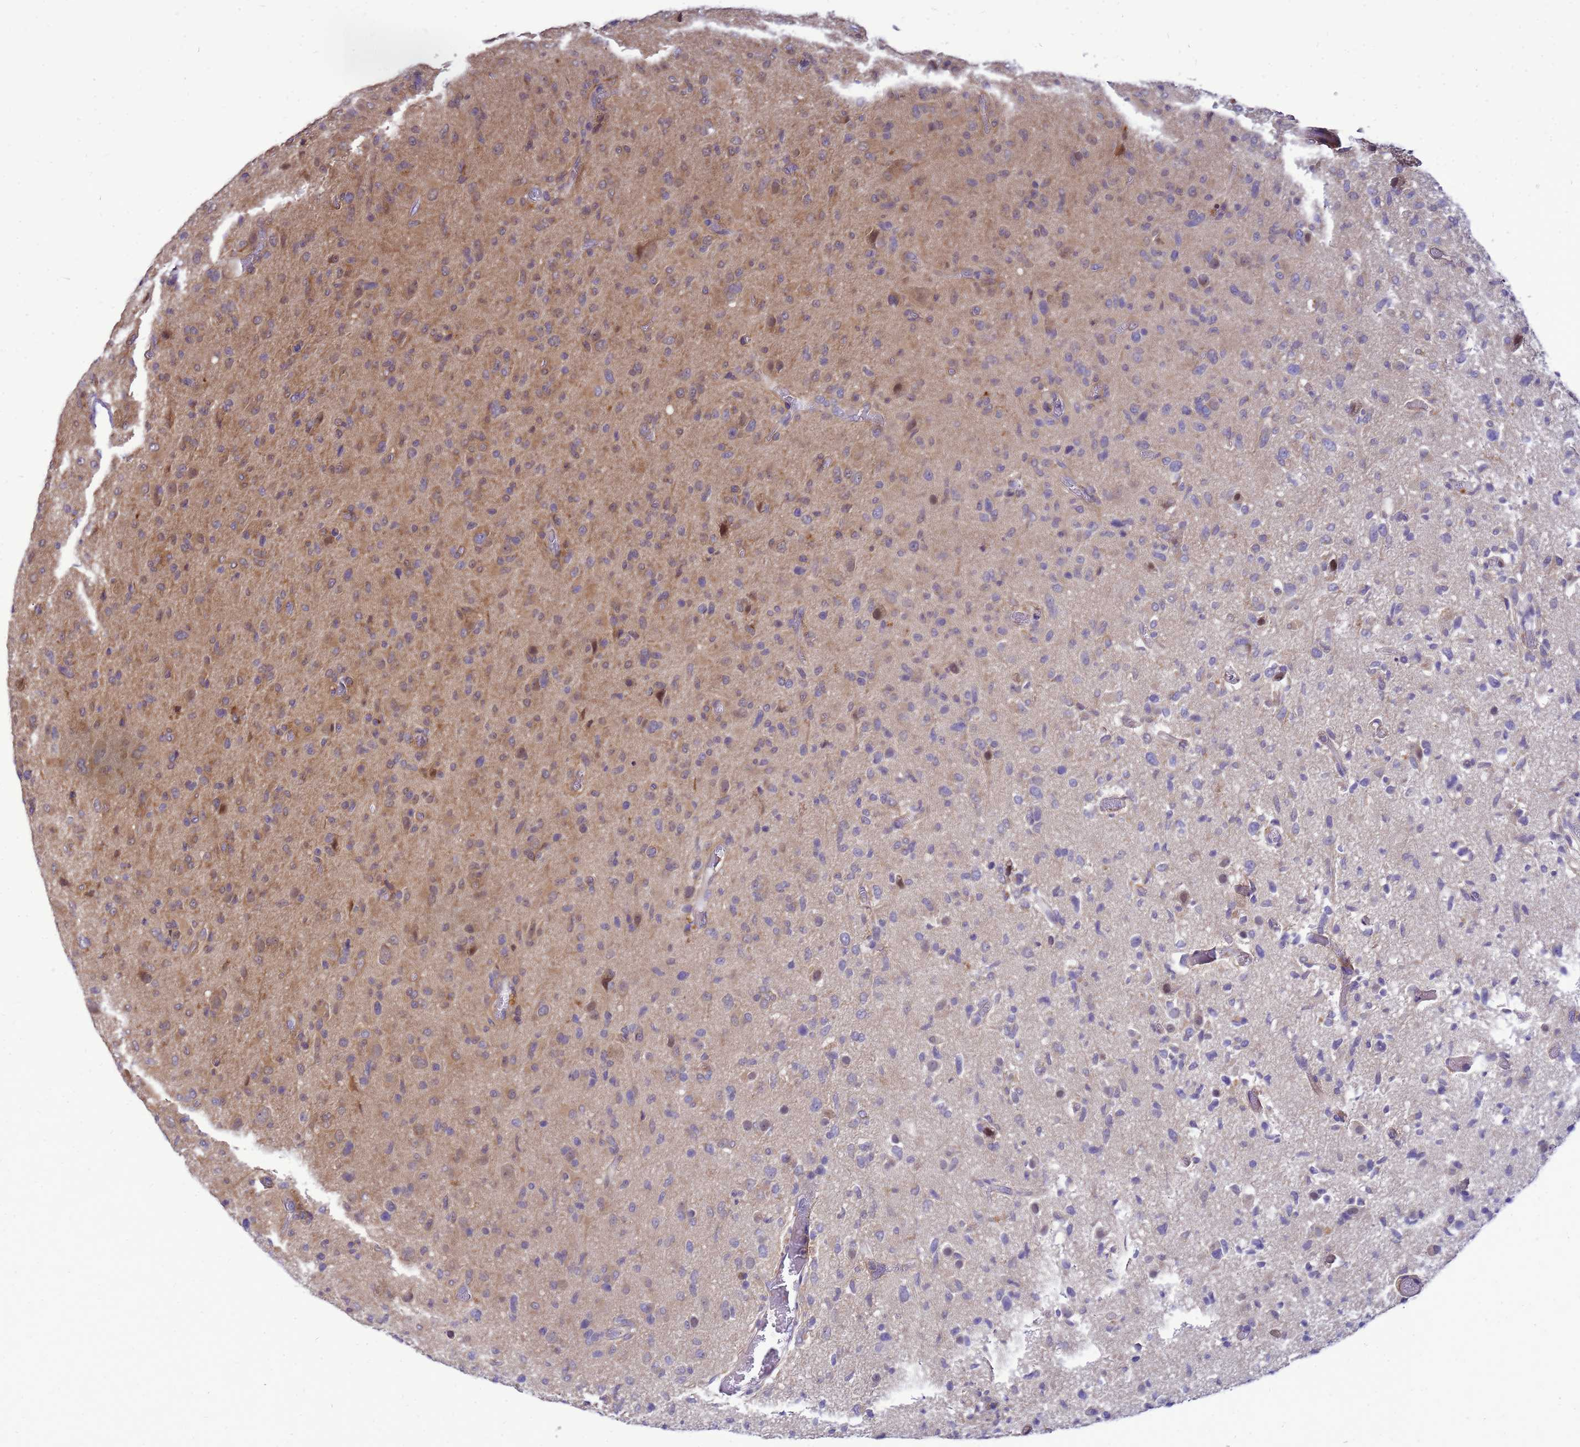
{"staining": {"intensity": "moderate", "quantity": "25%-75%", "location": "cytoplasmic/membranous"}, "tissue": "glioma", "cell_type": "Tumor cells", "image_type": "cancer", "snomed": [{"axis": "morphology", "description": "Glioma, malignant, High grade"}, {"axis": "topography", "description": "Brain"}], "caption": "Tumor cells reveal medium levels of moderate cytoplasmic/membranous positivity in approximately 25%-75% of cells in human glioma.", "gene": "ENOPH1", "patient": {"sex": "female", "age": 57}}